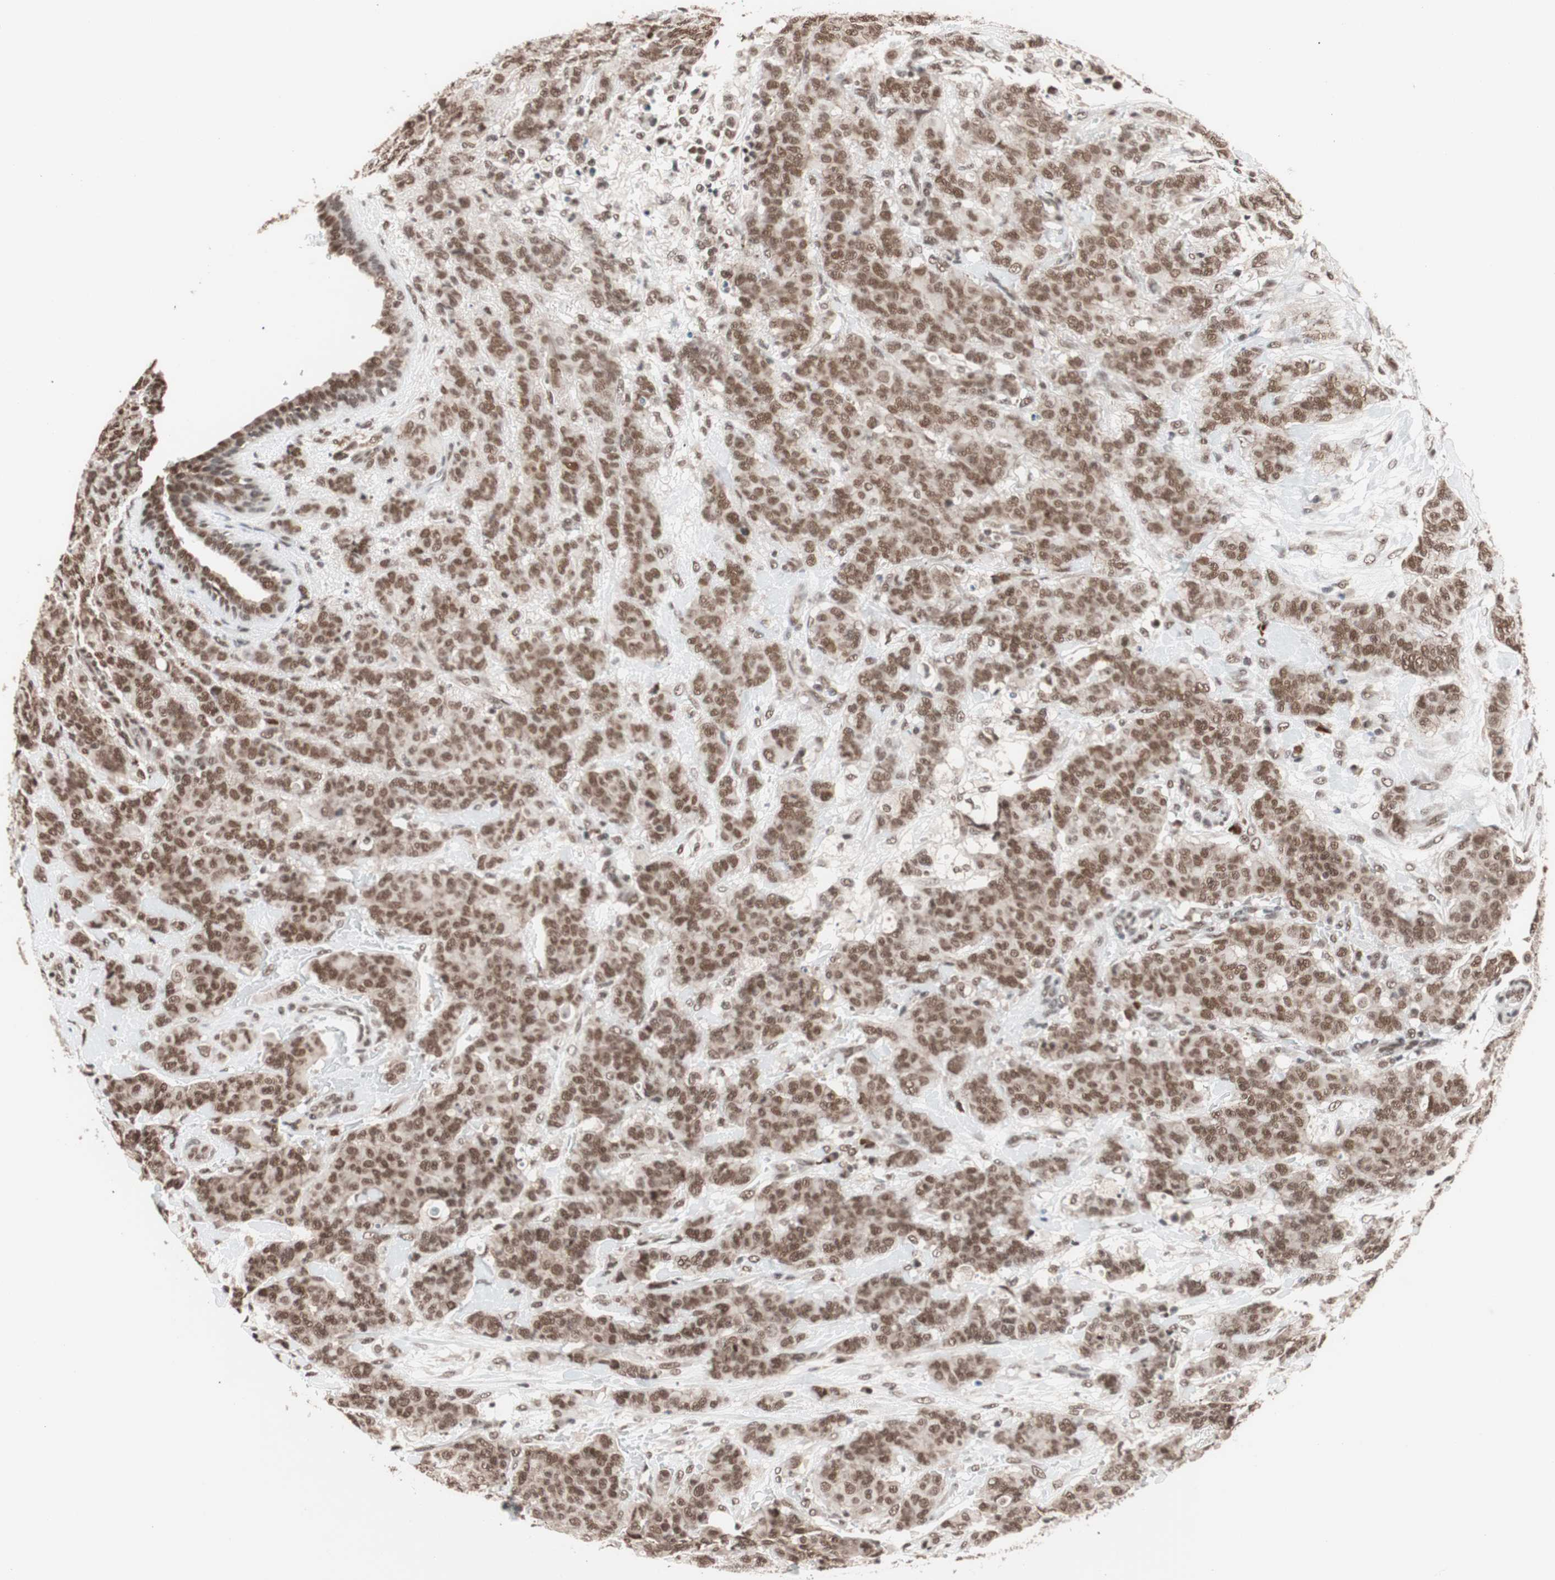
{"staining": {"intensity": "moderate", "quantity": ">75%", "location": "nuclear"}, "tissue": "breast cancer", "cell_type": "Tumor cells", "image_type": "cancer", "snomed": [{"axis": "morphology", "description": "Duct carcinoma"}, {"axis": "topography", "description": "Breast"}], "caption": "A micrograph of invasive ductal carcinoma (breast) stained for a protein reveals moderate nuclear brown staining in tumor cells.", "gene": "CHAMP1", "patient": {"sex": "female", "age": 40}}